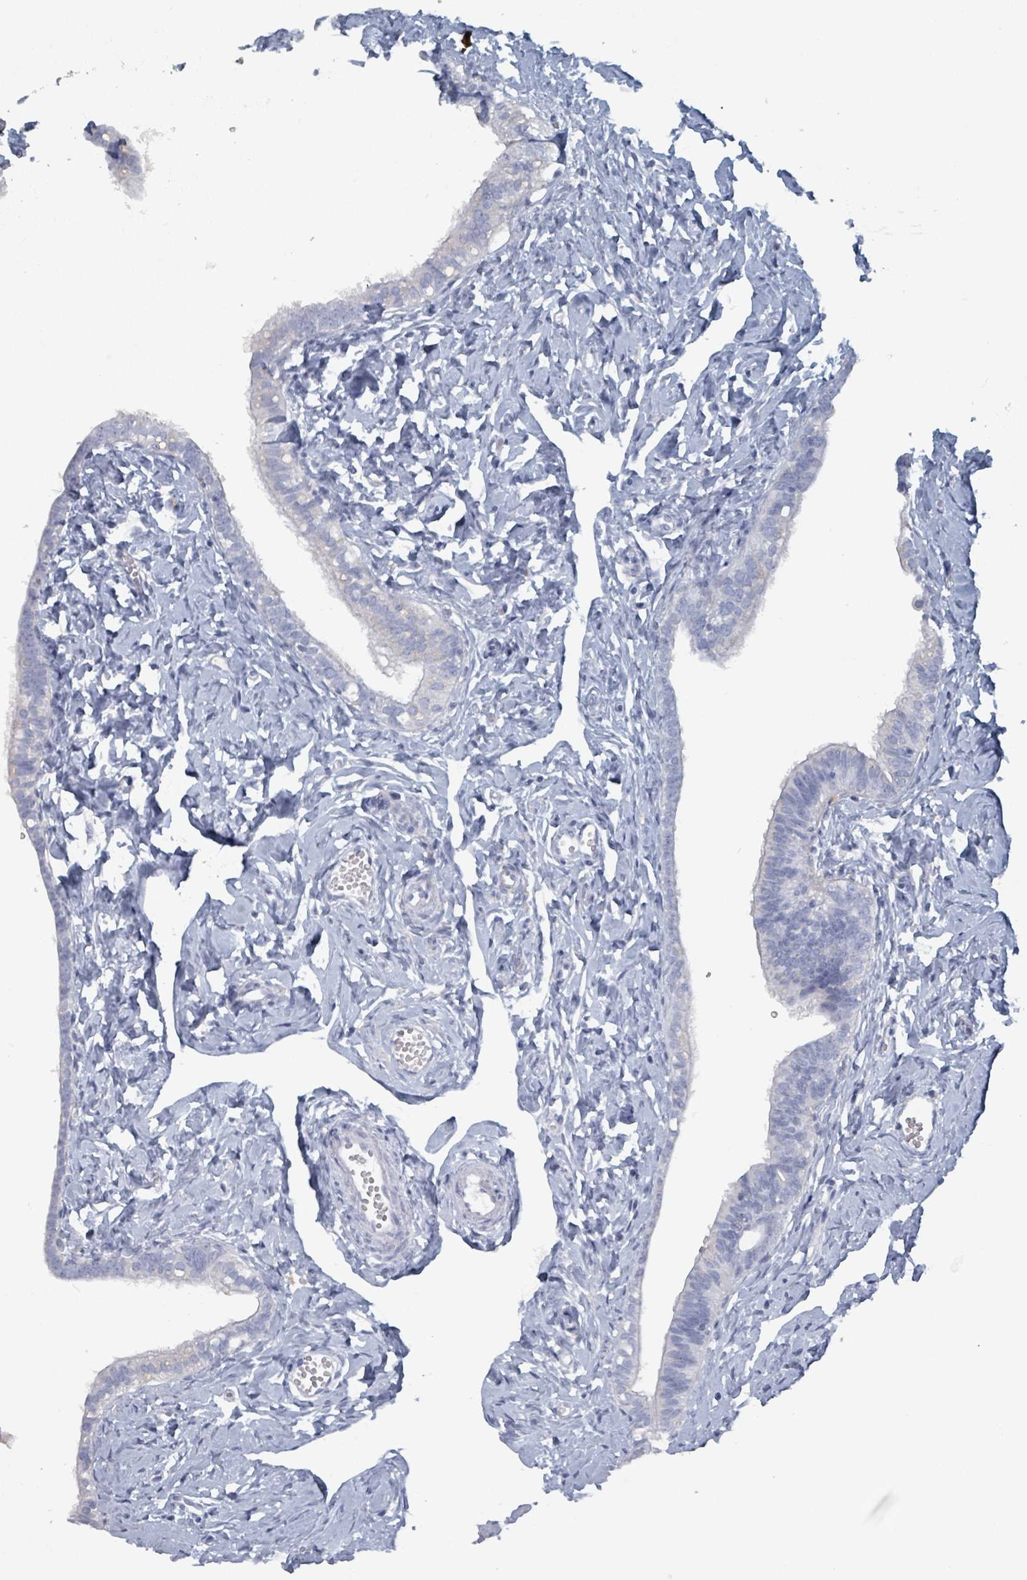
{"staining": {"intensity": "negative", "quantity": "none", "location": "none"}, "tissue": "fallopian tube", "cell_type": "Glandular cells", "image_type": "normal", "snomed": [{"axis": "morphology", "description": "Normal tissue, NOS"}, {"axis": "topography", "description": "Fallopian tube"}], "caption": "Photomicrograph shows no protein staining in glandular cells of benign fallopian tube. The staining was performed using DAB (3,3'-diaminobenzidine) to visualize the protein expression in brown, while the nuclei were stained in blue with hematoxylin (Magnification: 20x).", "gene": "HEATR5A", "patient": {"sex": "female", "age": 66}}